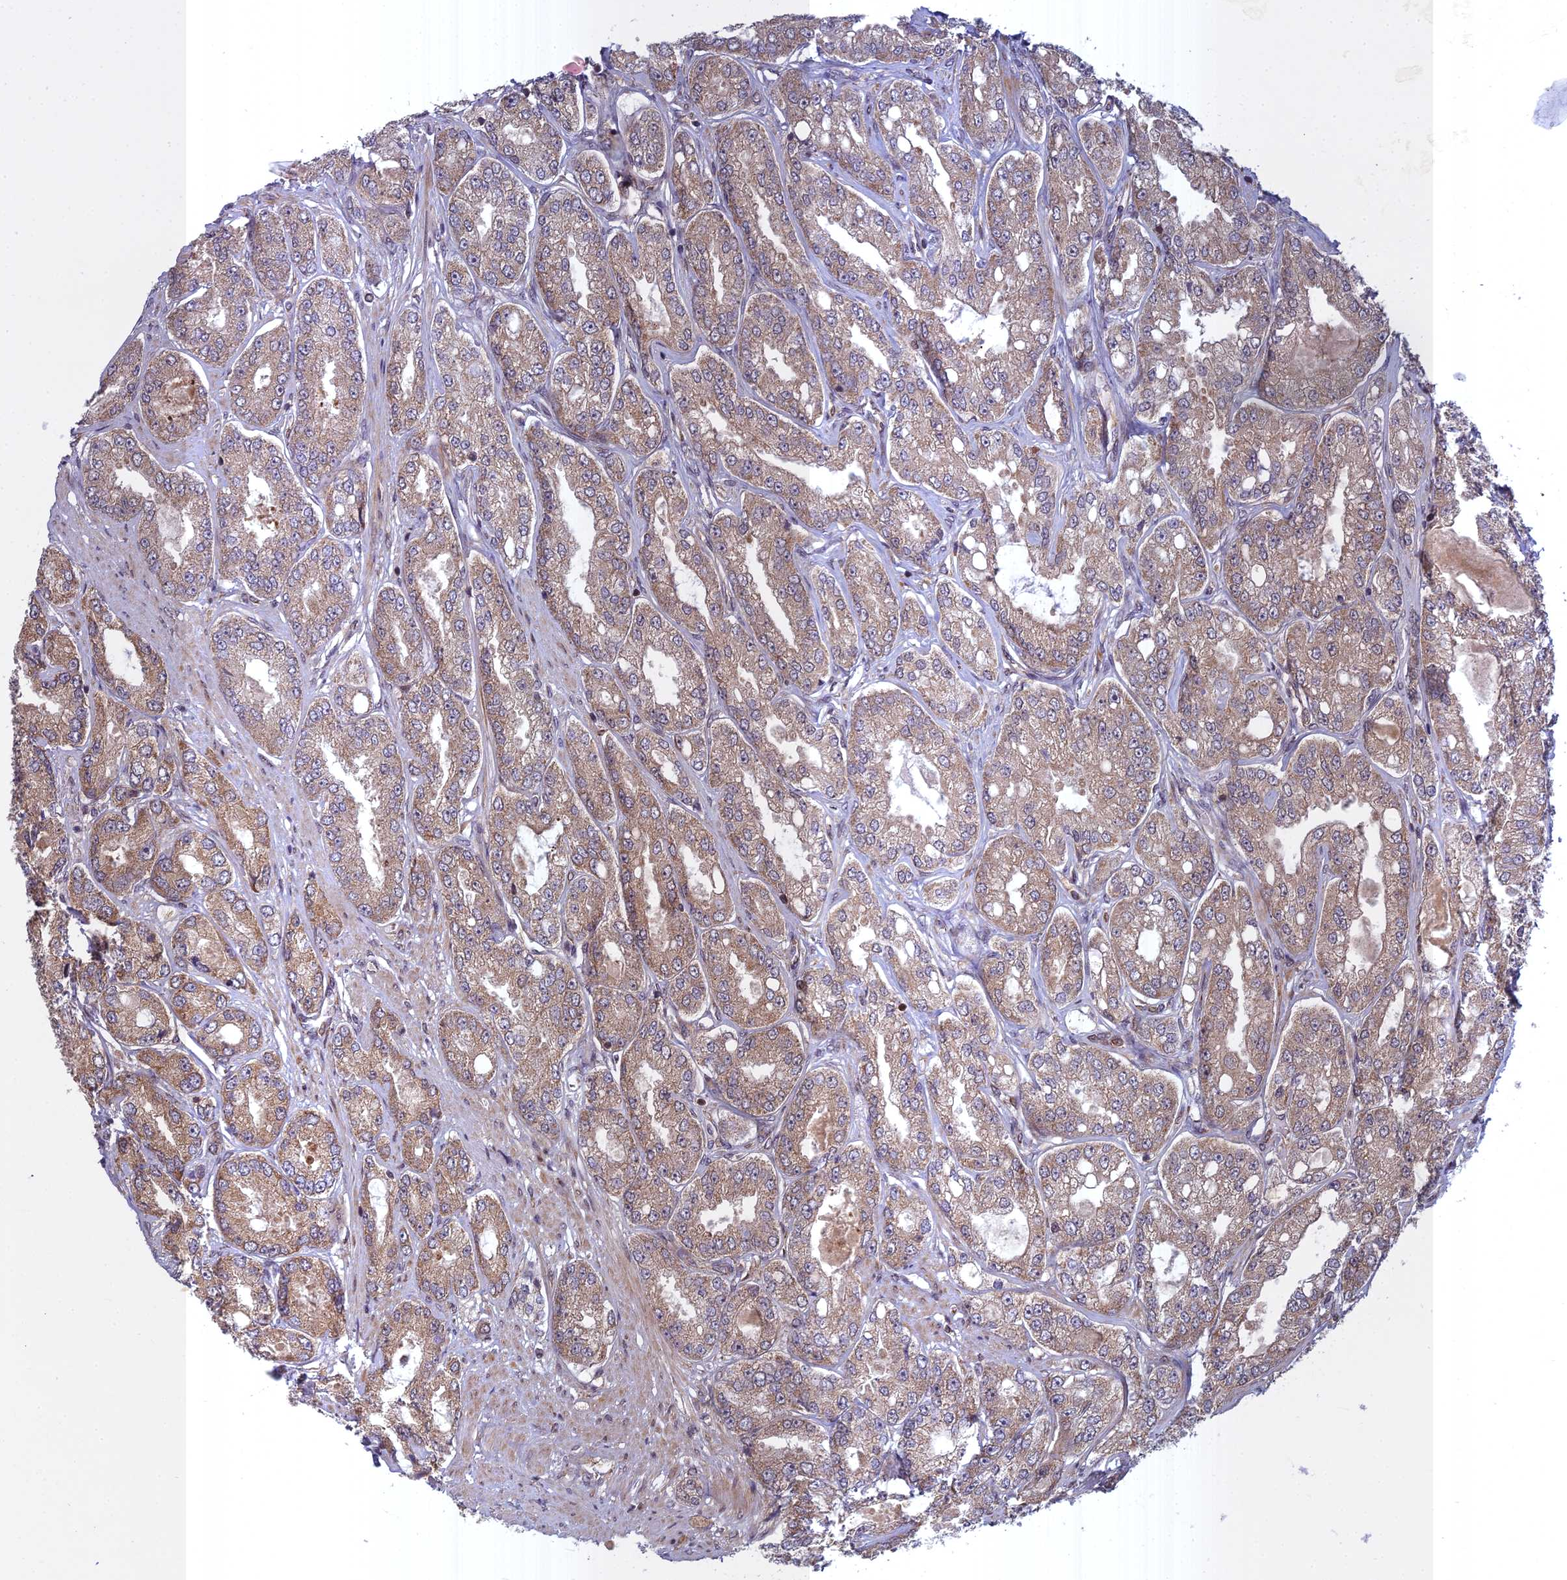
{"staining": {"intensity": "moderate", "quantity": ">75%", "location": "cytoplasmic/membranous"}, "tissue": "prostate cancer", "cell_type": "Tumor cells", "image_type": "cancer", "snomed": [{"axis": "morphology", "description": "Adenocarcinoma, High grade"}, {"axis": "topography", "description": "Prostate"}], "caption": "About >75% of tumor cells in high-grade adenocarcinoma (prostate) display moderate cytoplasmic/membranous protein expression as visualized by brown immunohistochemical staining.", "gene": "COMMD2", "patient": {"sex": "male", "age": 71}}